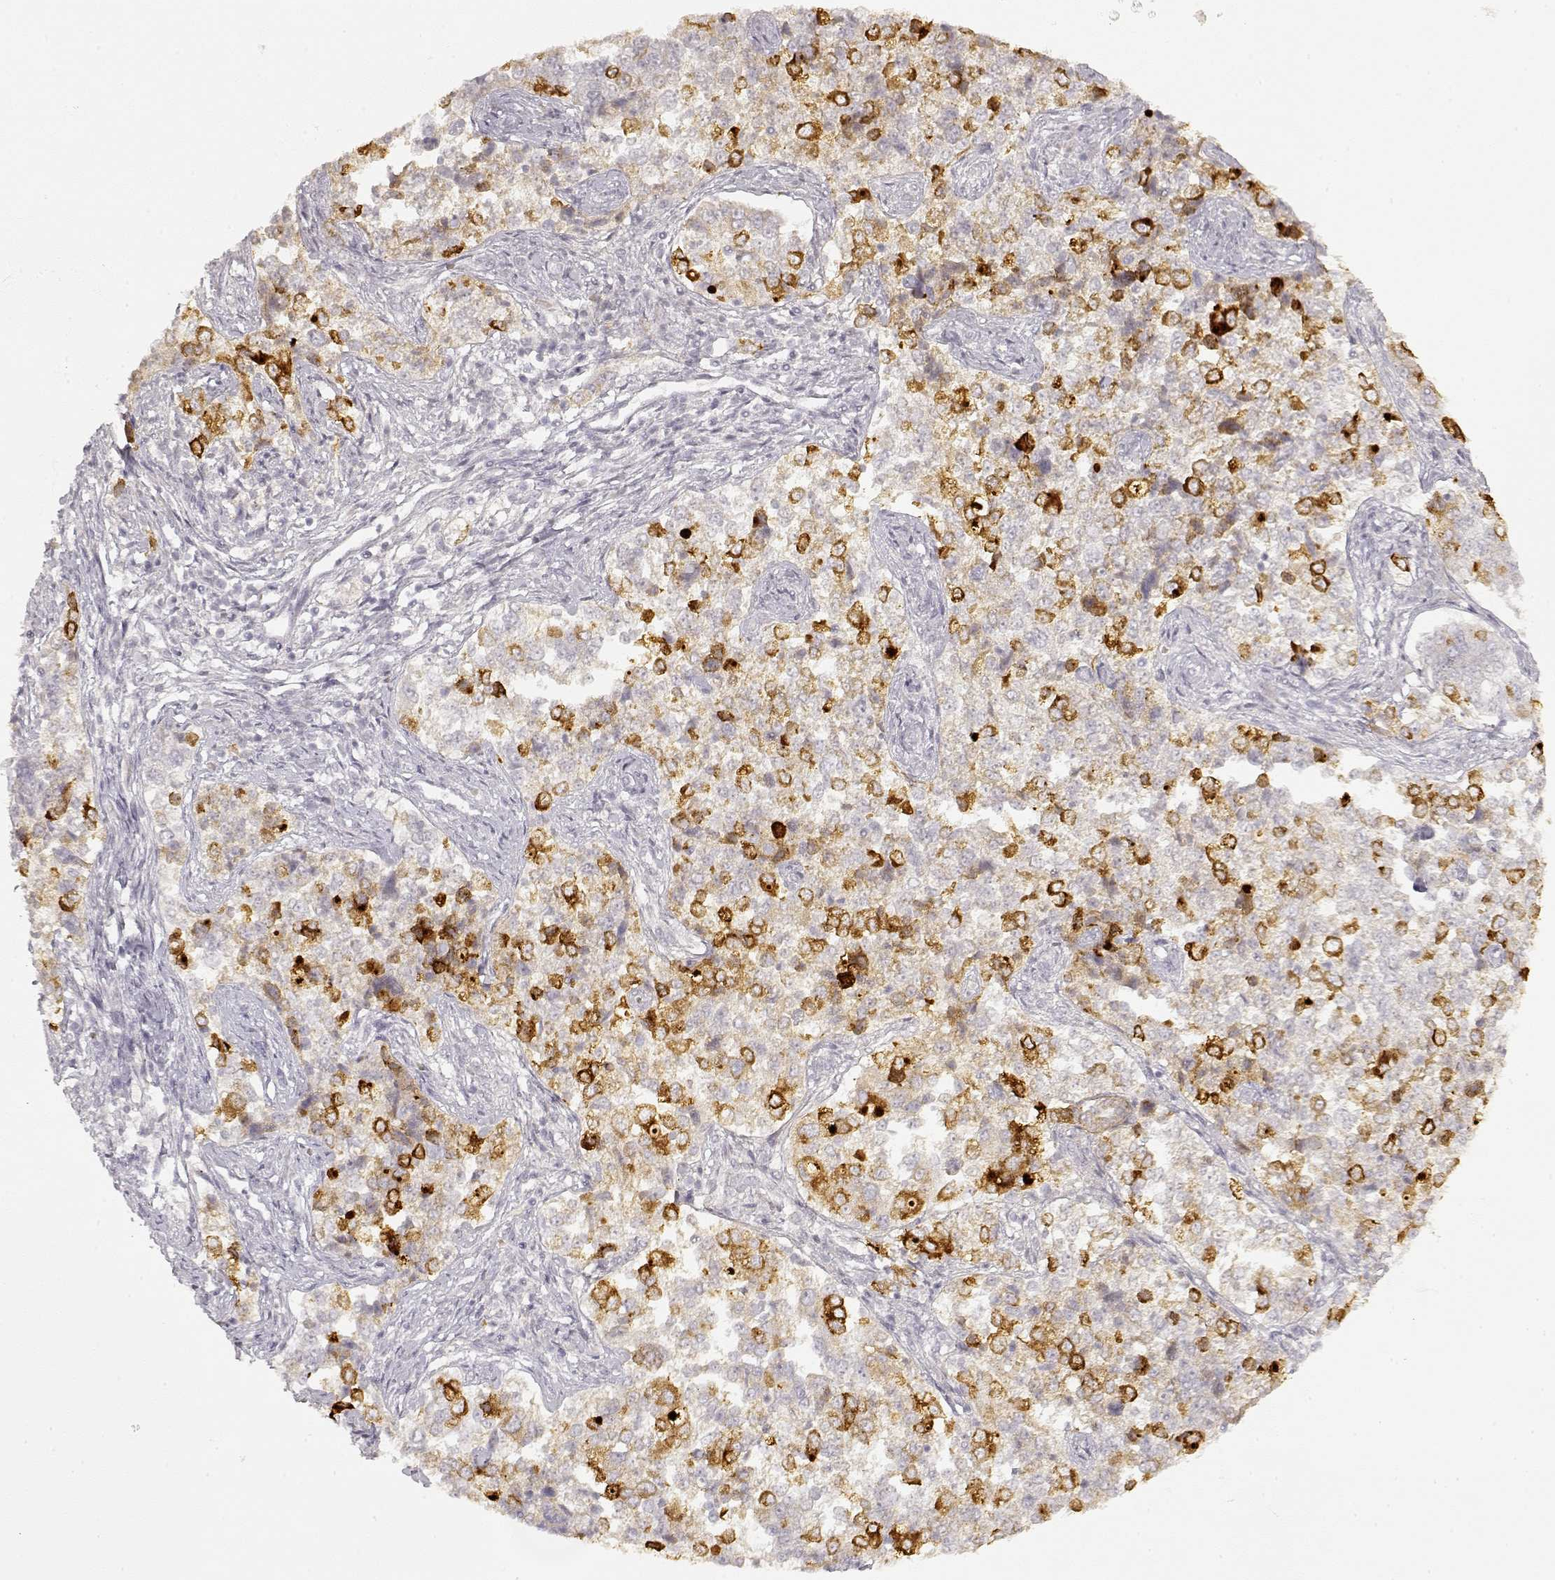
{"staining": {"intensity": "strong", "quantity": "<25%", "location": "cytoplasmic/membranous"}, "tissue": "endometrial cancer", "cell_type": "Tumor cells", "image_type": "cancer", "snomed": [{"axis": "morphology", "description": "Adenocarcinoma, NOS"}, {"axis": "topography", "description": "Endometrium"}], "caption": "Adenocarcinoma (endometrial) stained with a protein marker displays strong staining in tumor cells.", "gene": "LAMC2", "patient": {"sex": "female", "age": 43}}